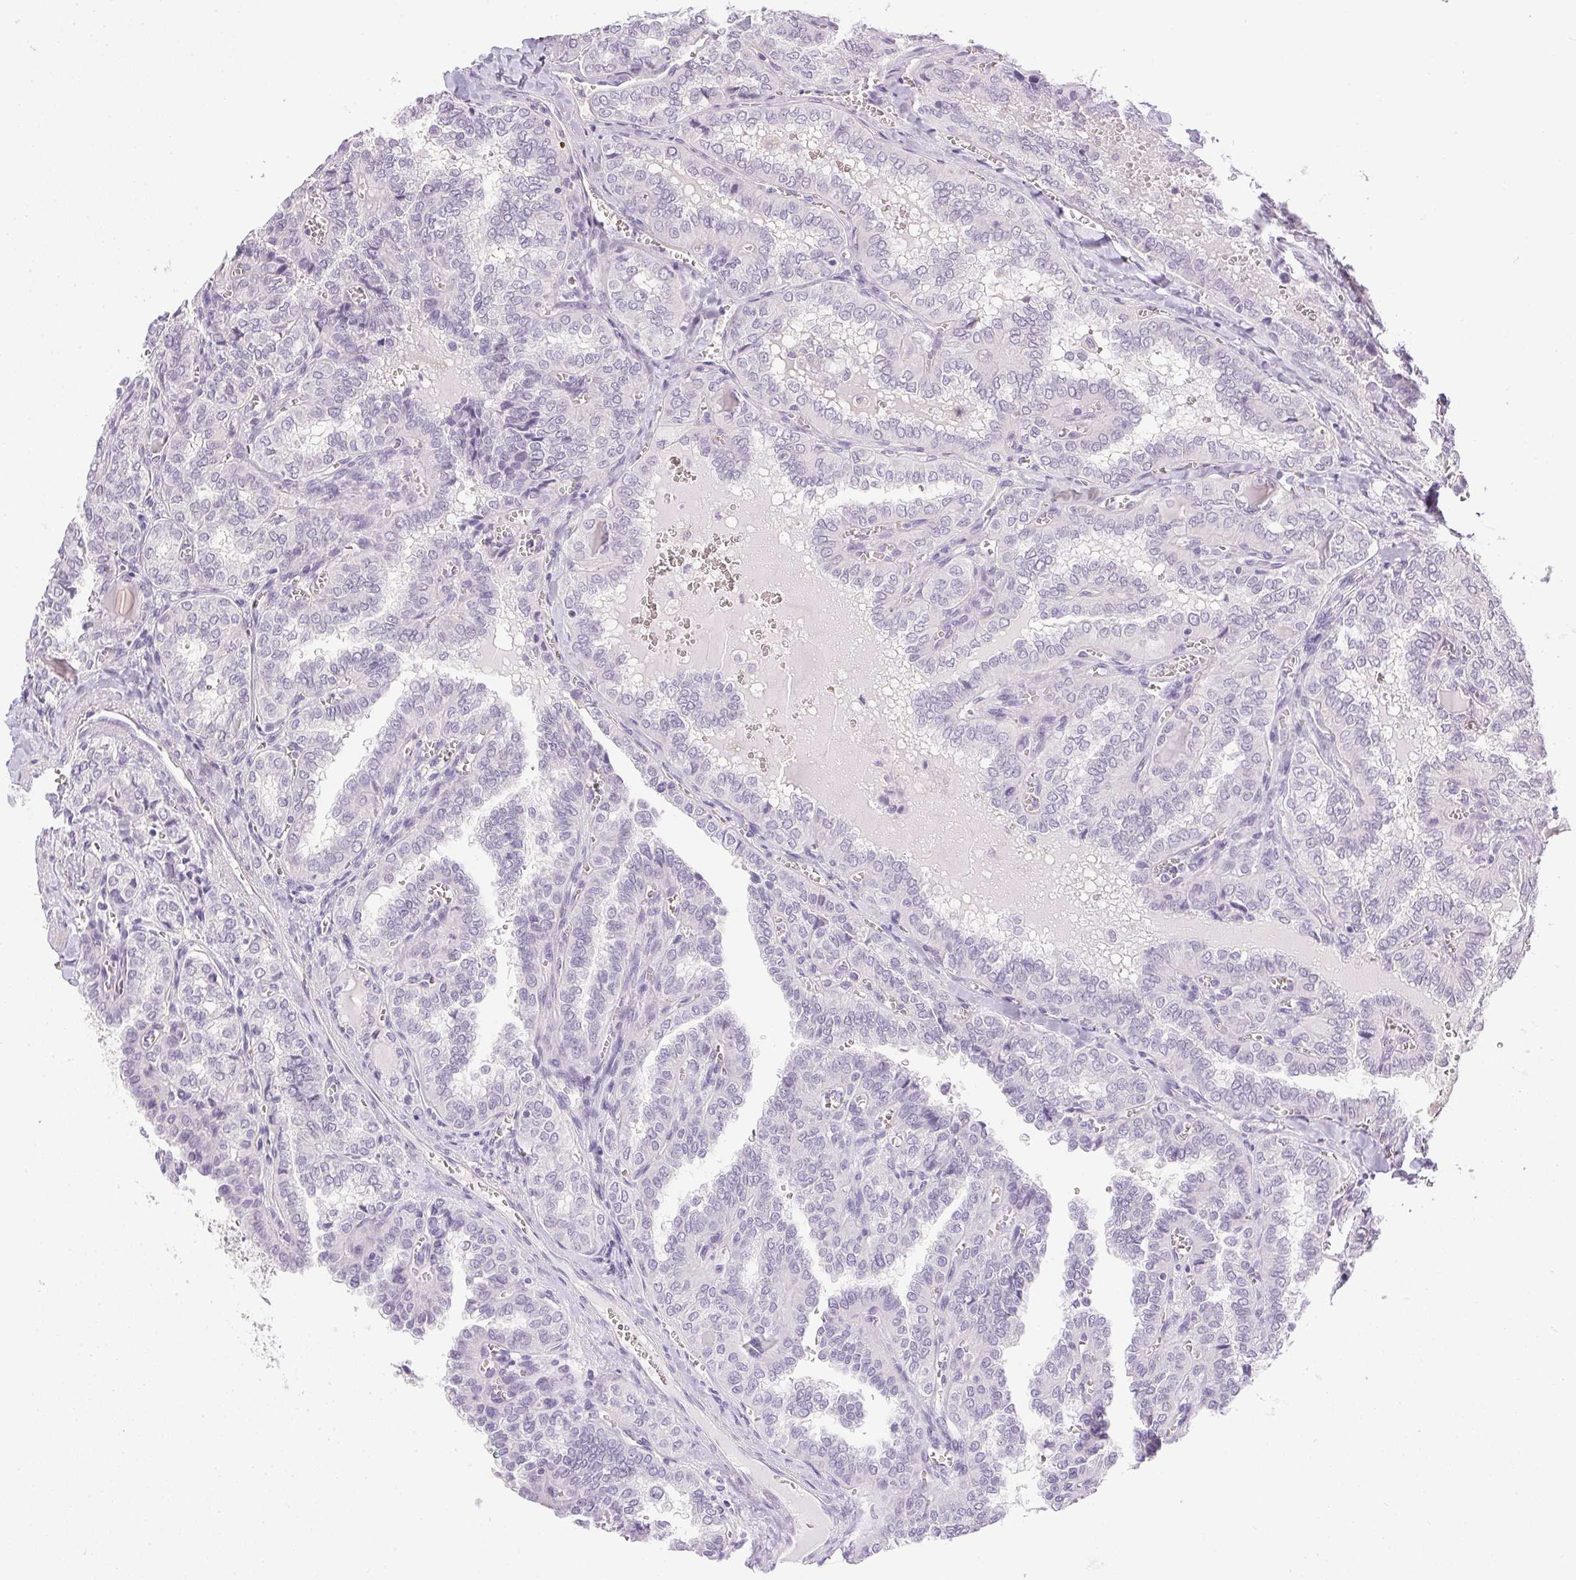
{"staining": {"intensity": "negative", "quantity": "none", "location": "none"}, "tissue": "thyroid cancer", "cell_type": "Tumor cells", "image_type": "cancer", "snomed": [{"axis": "morphology", "description": "Papillary adenocarcinoma, NOS"}, {"axis": "topography", "description": "Thyroid gland"}], "caption": "The histopathology image shows no significant positivity in tumor cells of thyroid cancer (papillary adenocarcinoma).", "gene": "PRL", "patient": {"sex": "female", "age": 41}}